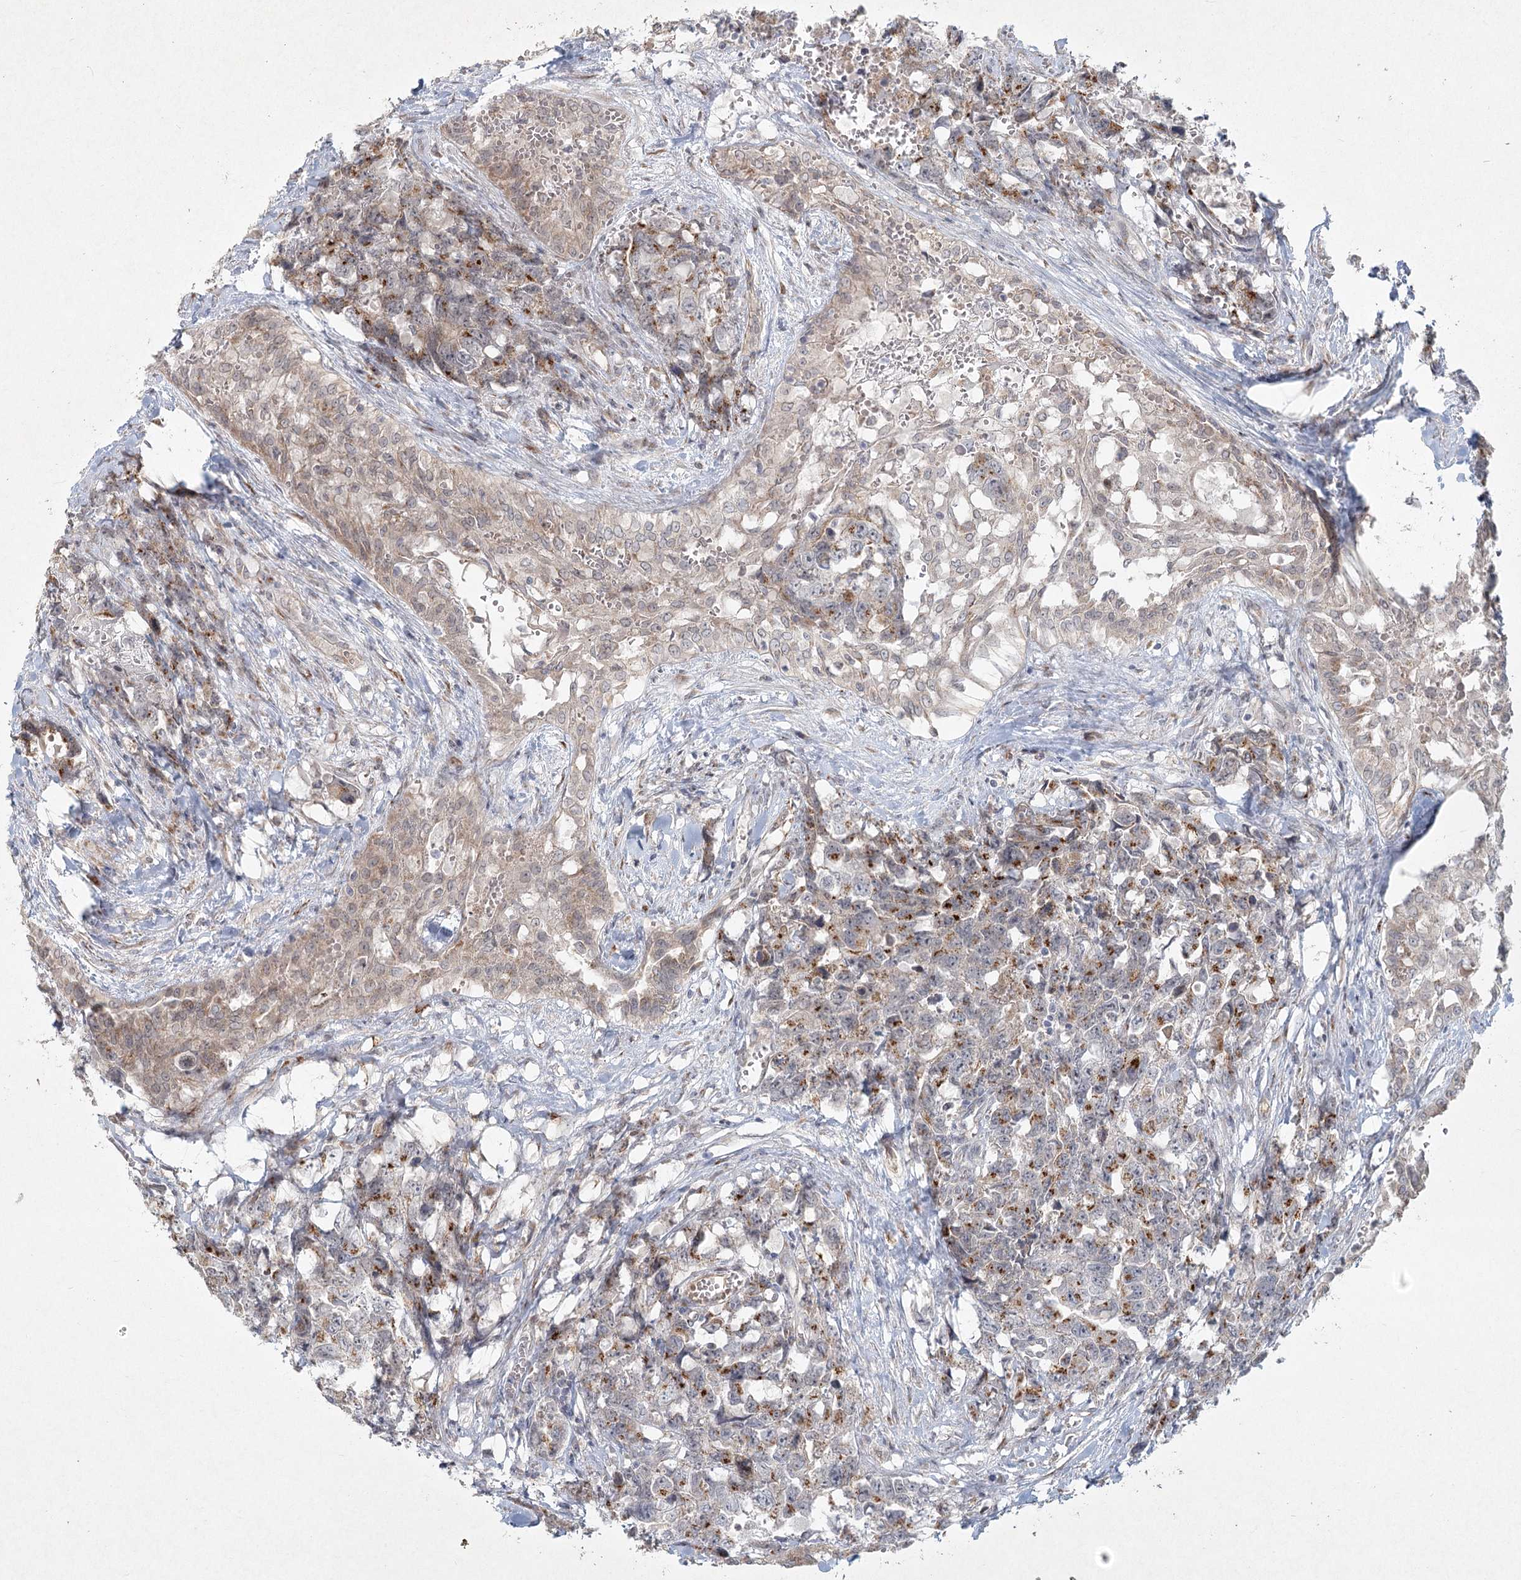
{"staining": {"intensity": "moderate", "quantity": "25%-75%", "location": "cytoplasmic/membranous"}, "tissue": "testis cancer", "cell_type": "Tumor cells", "image_type": "cancer", "snomed": [{"axis": "morphology", "description": "Carcinoma, Embryonal, NOS"}, {"axis": "topography", "description": "Testis"}], "caption": "Embryonal carcinoma (testis) stained with immunohistochemistry (IHC) demonstrates moderate cytoplasmic/membranous expression in approximately 25%-75% of tumor cells.", "gene": "LRP2BP", "patient": {"sex": "male", "age": 31}}